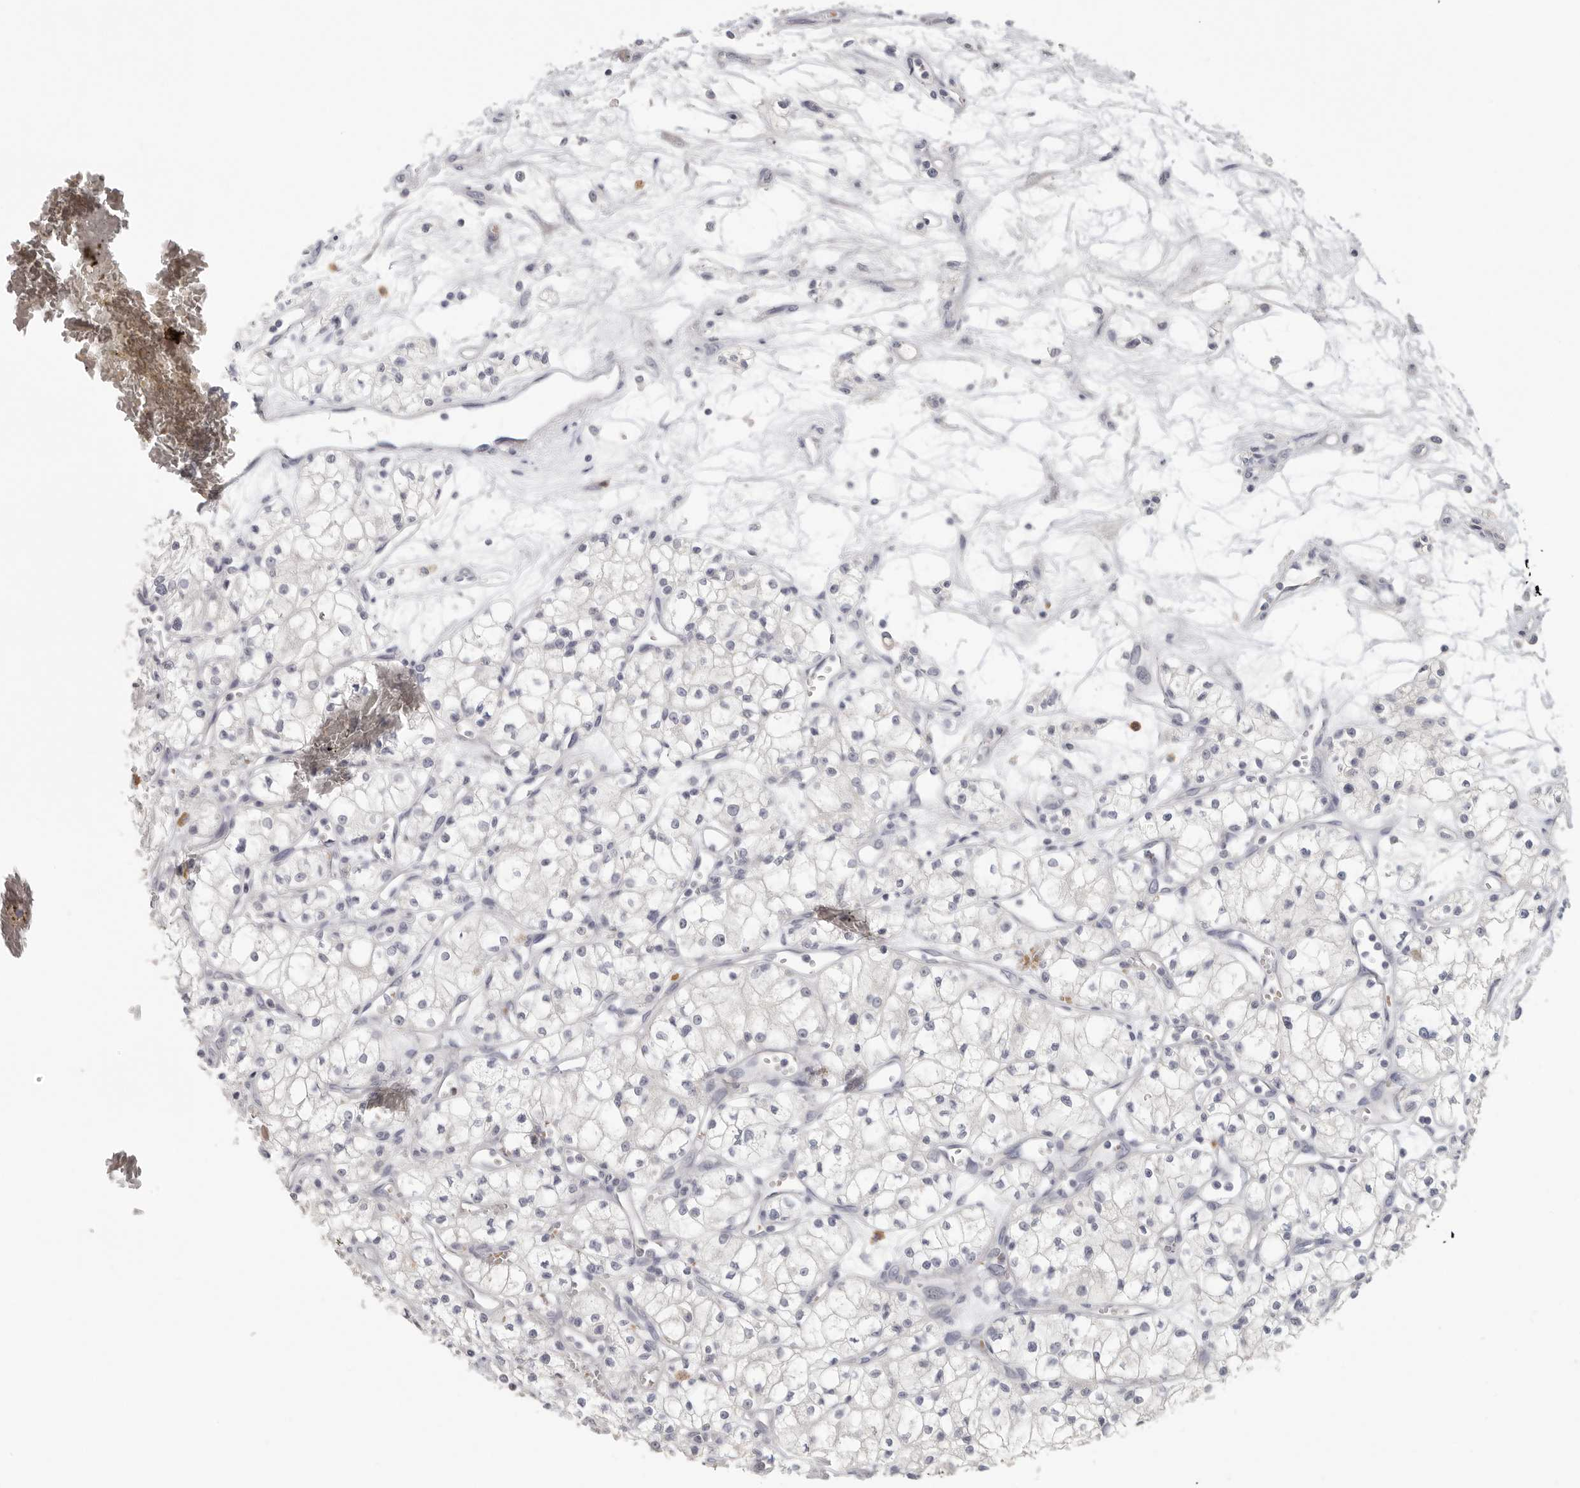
{"staining": {"intensity": "negative", "quantity": "none", "location": "none"}, "tissue": "renal cancer", "cell_type": "Tumor cells", "image_type": "cancer", "snomed": [{"axis": "morphology", "description": "Adenocarcinoma, NOS"}, {"axis": "topography", "description": "Kidney"}], "caption": "DAB (3,3'-diaminobenzidine) immunohistochemical staining of renal adenocarcinoma demonstrates no significant positivity in tumor cells.", "gene": "DNAJC11", "patient": {"sex": "male", "age": 59}}